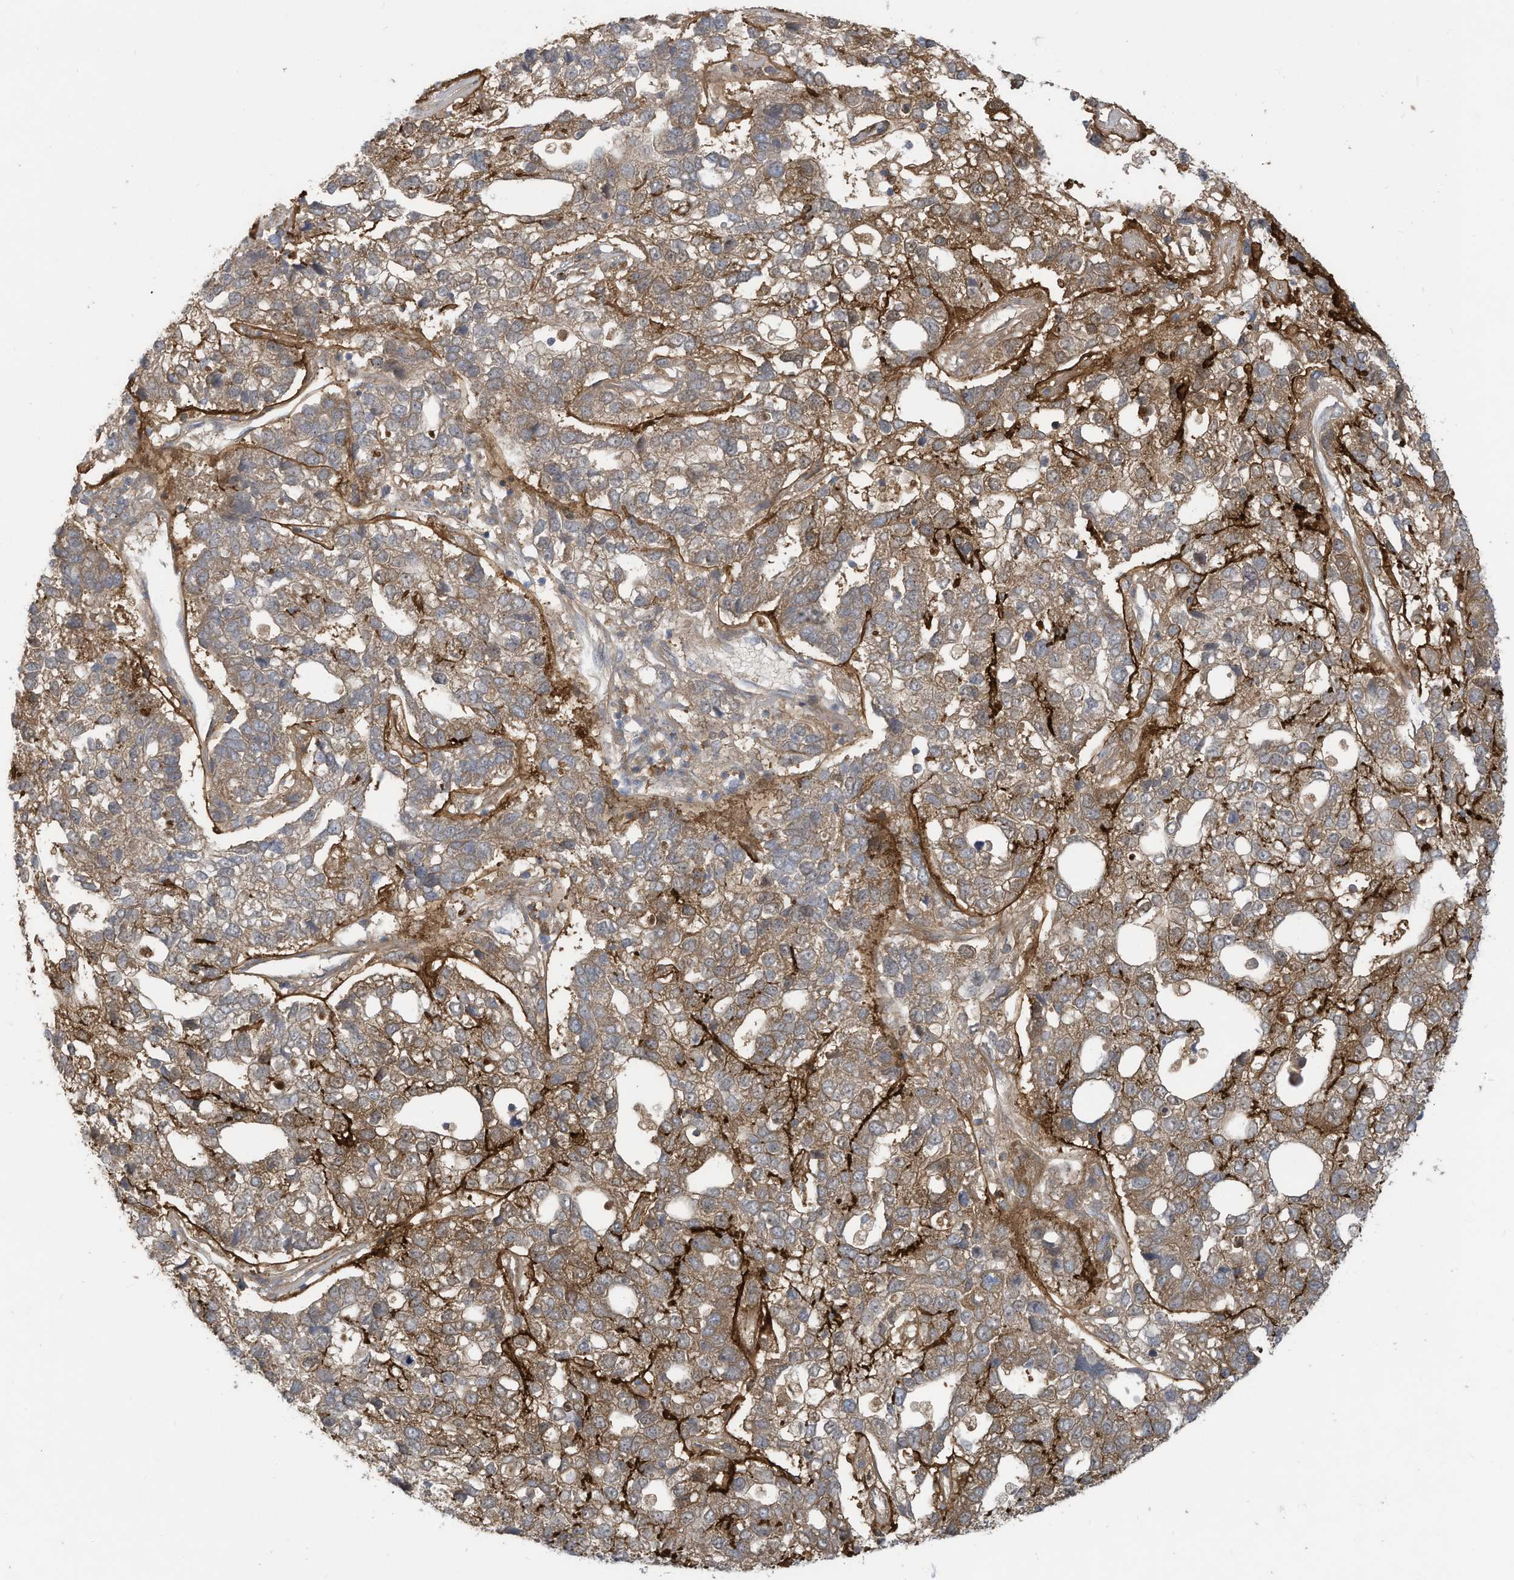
{"staining": {"intensity": "moderate", "quantity": ">75%", "location": "cytoplasmic/membranous"}, "tissue": "pancreatic cancer", "cell_type": "Tumor cells", "image_type": "cancer", "snomed": [{"axis": "morphology", "description": "Adenocarcinoma, NOS"}, {"axis": "topography", "description": "Pancreas"}], "caption": "An image showing moderate cytoplasmic/membranous staining in about >75% of tumor cells in pancreatic cancer (adenocarcinoma), as visualized by brown immunohistochemical staining.", "gene": "ADI1", "patient": {"sex": "female", "age": 61}}